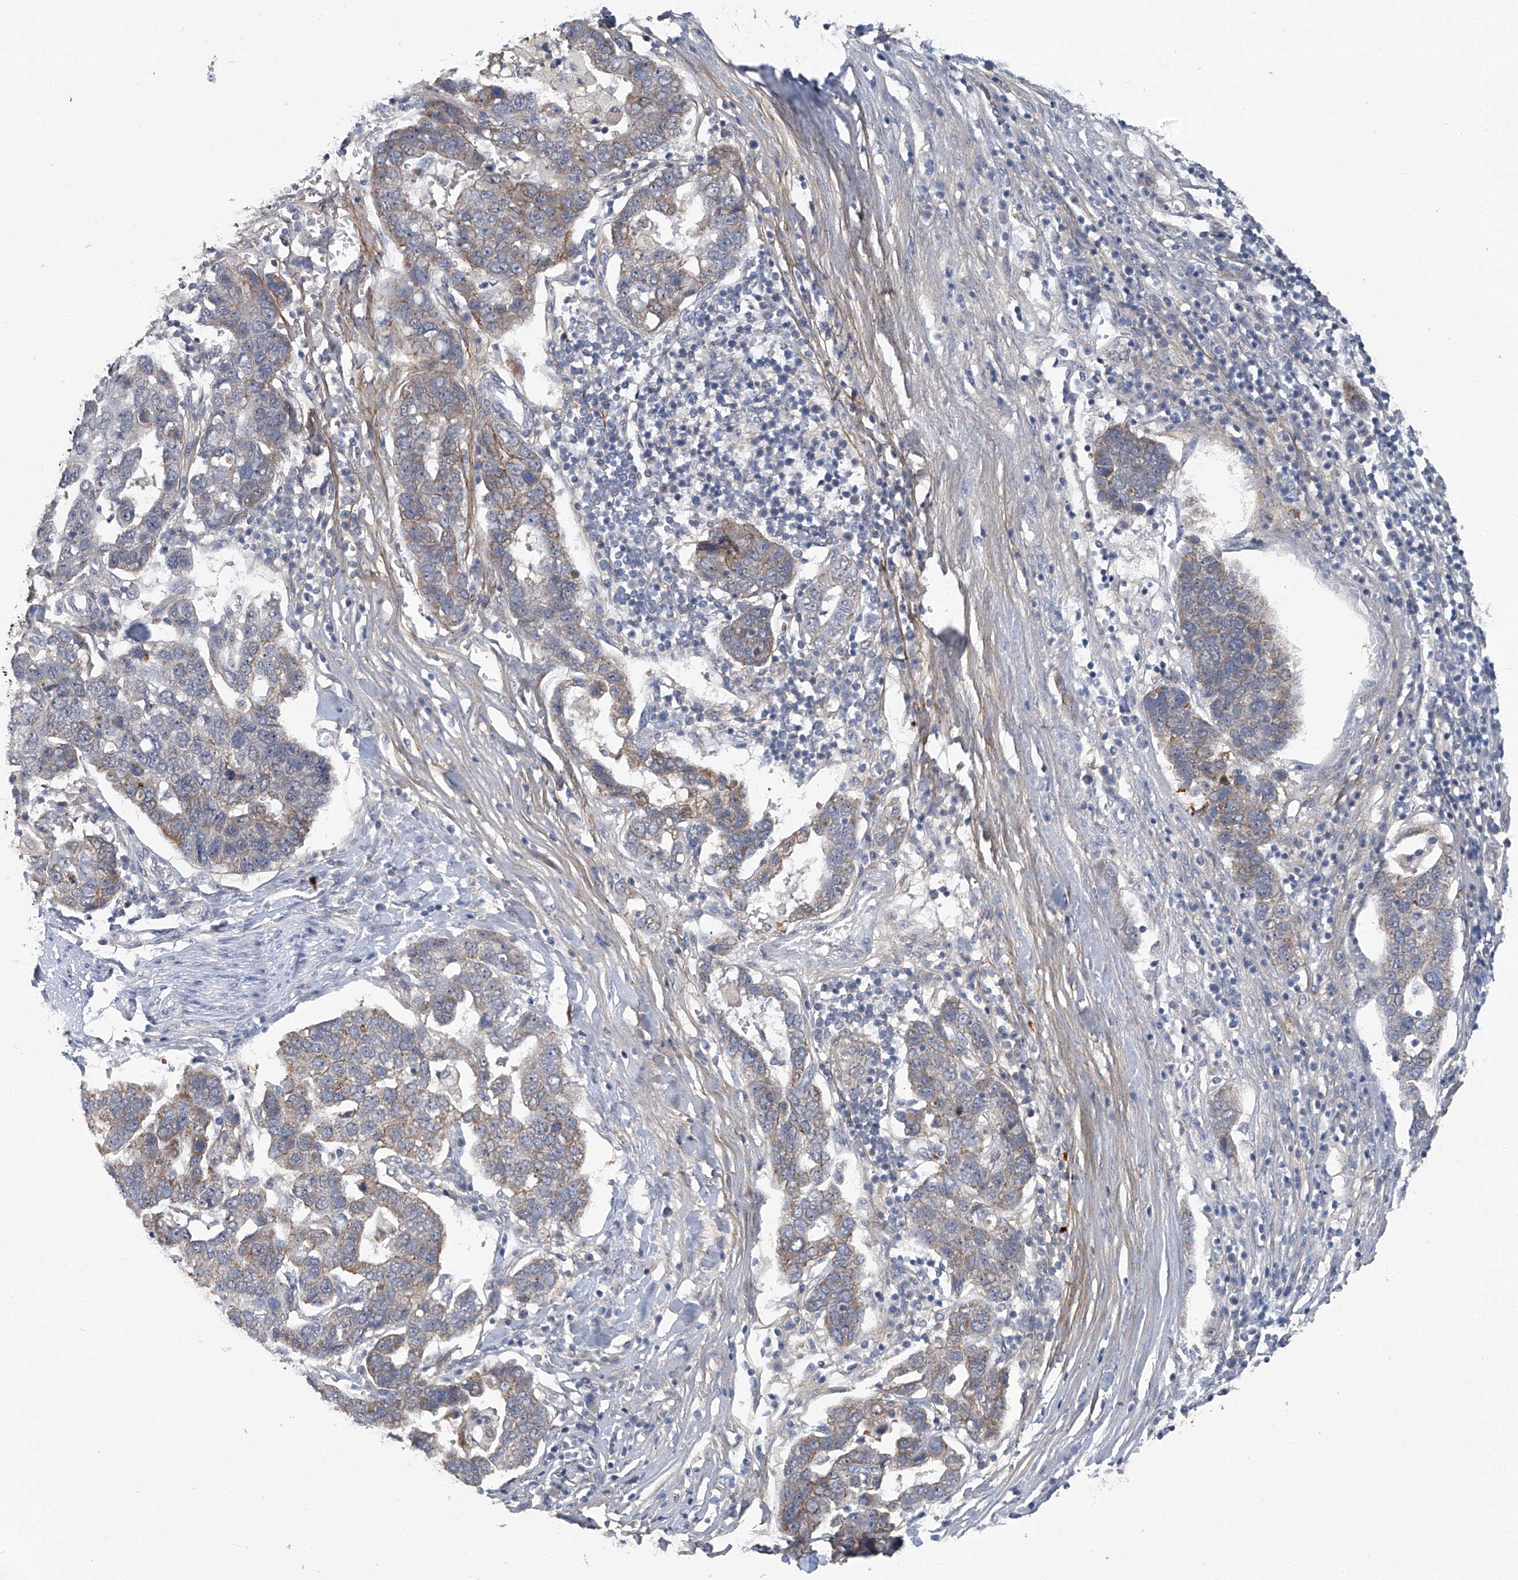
{"staining": {"intensity": "weak", "quantity": ">75%", "location": "cytoplasmic/membranous"}, "tissue": "pancreatic cancer", "cell_type": "Tumor cells", "image_type": "cancer", "snomed": [{"axis": "morphology", "description": "Adenocarcinoma, NOS"}, {"axis": "topography", "description": "Pancreas"}], "caption": "Human pancreatic cancer stained with a protein marker exhibits weak staining in tumor cells.", "gene": "AKNAD1", "patient": {"sex": "female", "age": 61}}